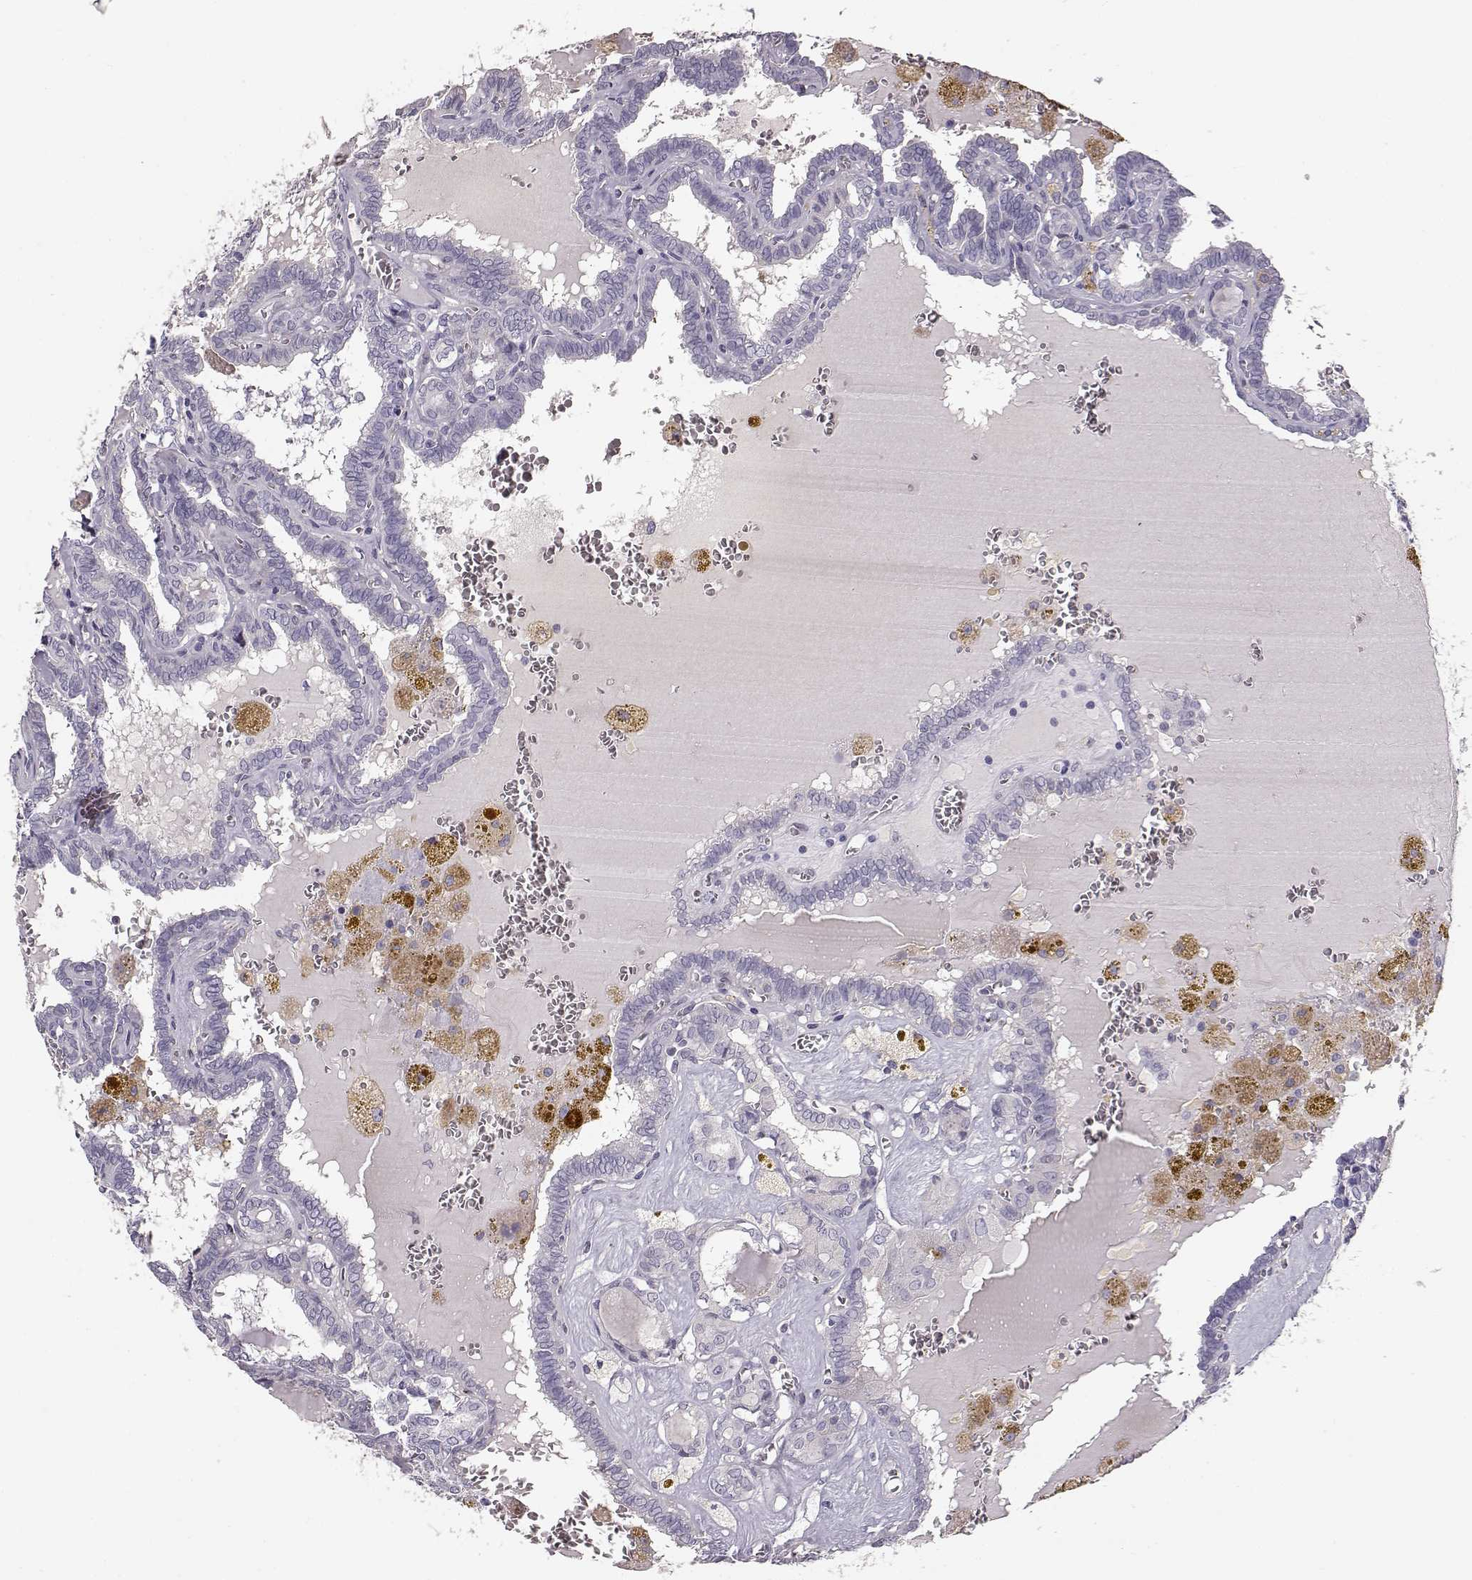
{"staining": {"intensity": "negative", "quantity": "none", "location": "none"}, "tissue": "thyroid cancer", "cell_type": "Tumor cells", "image_type": "cancer", "snomed": [{"axis": "morphology", "description": "Papillary adenocarcinoma, NOS"}, {"axis": "topography", "description": "Thyroid gland"}], "caption": "This is a micrograph of immunohistochemistry staining of thyroid papillary adenocarcinoma, which shows no expression in tumor cells.", "gene": "GHR", "patient": {"sex": "female", "age": 39}}